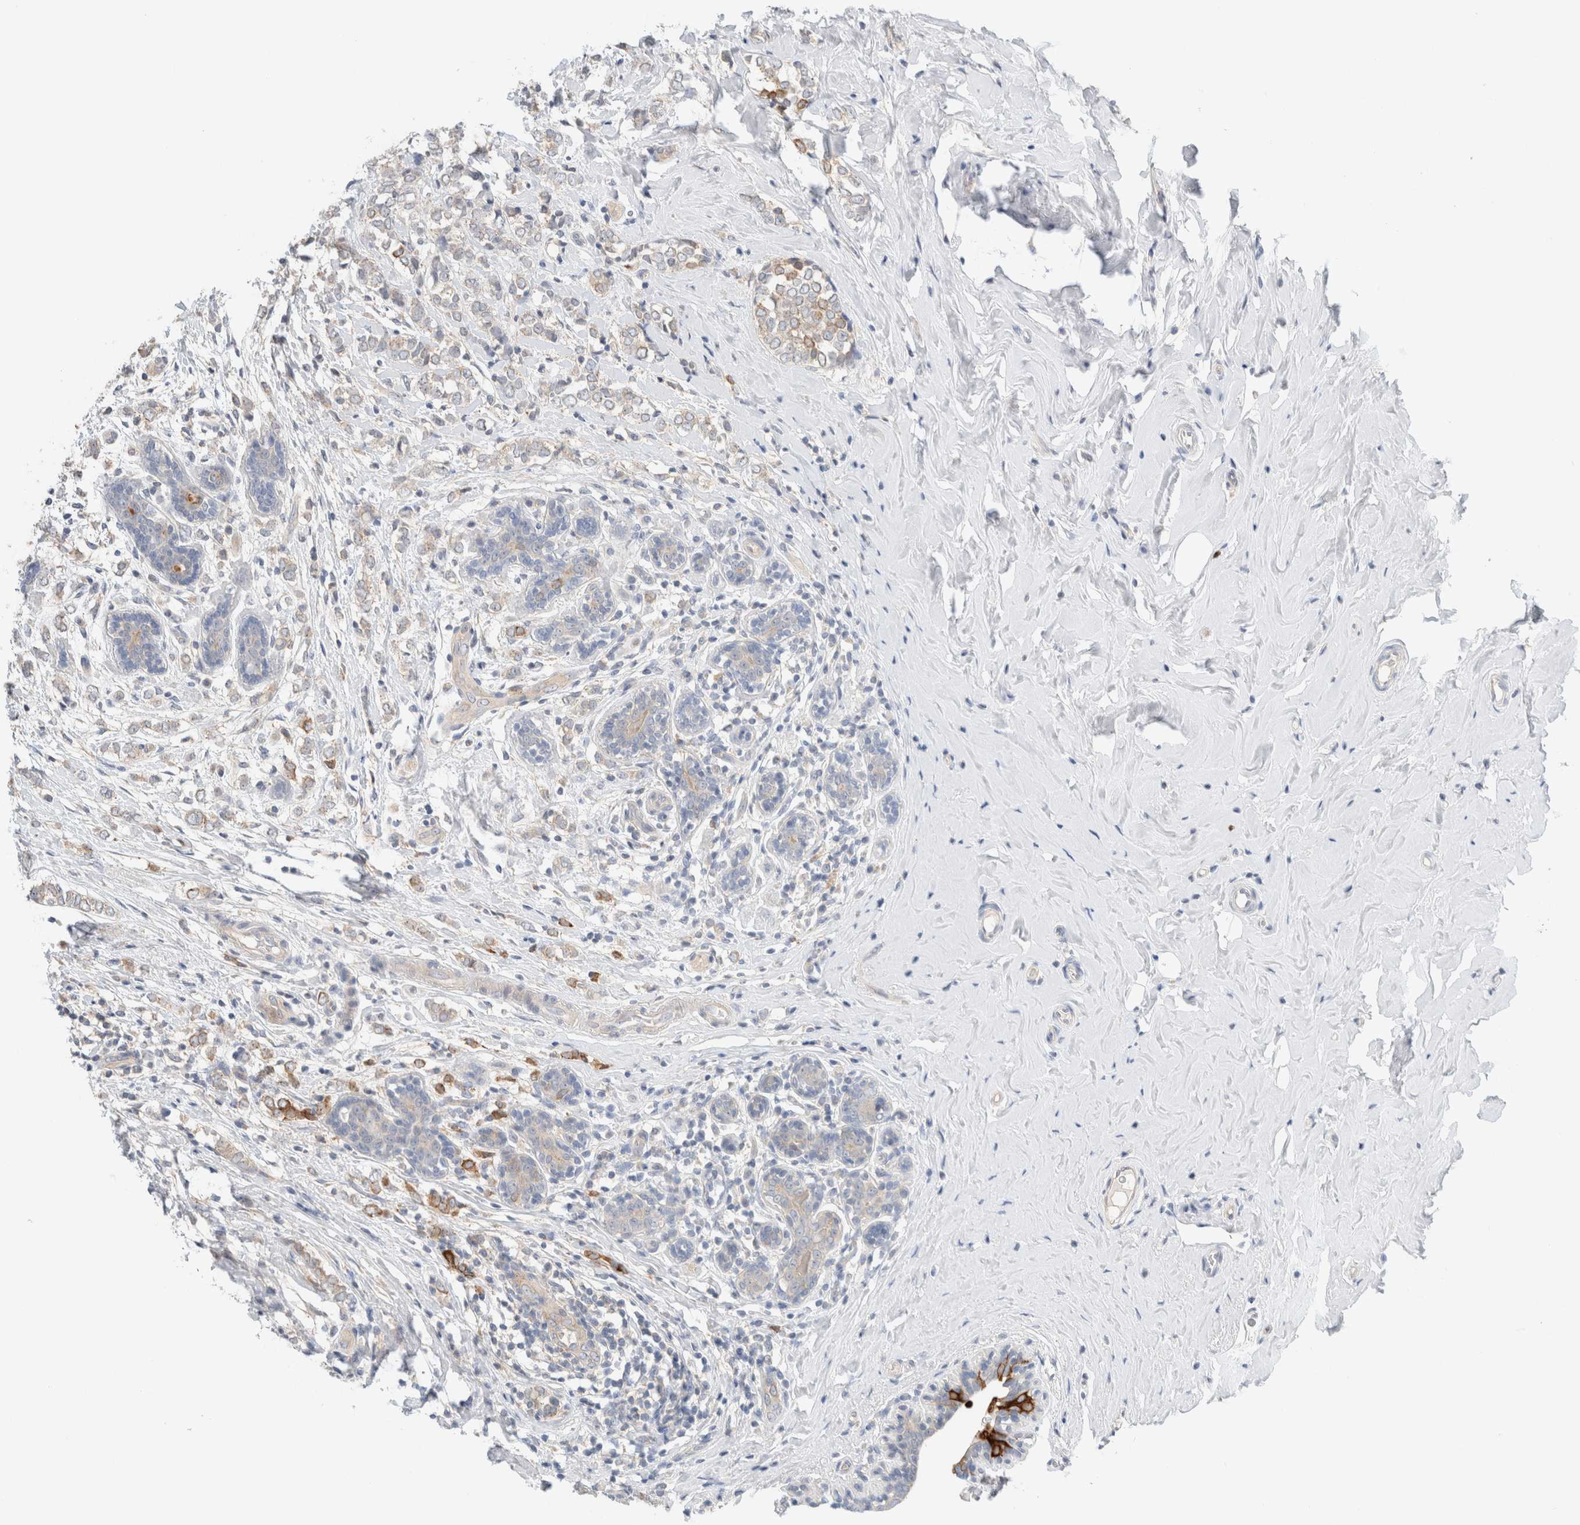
{"staining": {"intensity": "moderate", "quantity": "<25%", "location": "cytoplasmic/membranous"}, "tissue": "breast cancer", "cell_type": "Tumor cells", "image_type": "cancer", "snomed": [{"axis": "morphology", "description": "Normal tissue, NOS"}, {"axis": "morphology", "description": "Lobular carcinoma"}, {"axis": "topography", "description": "Breast"}], "caption": "A brown stain labels moderate cytoplasmic/membranous expression of a protein in breast cancer (lobular carcinoma) tumor cells.", "gene": "SDR16C5", "patient": {"sex": "female", "age": 47}}